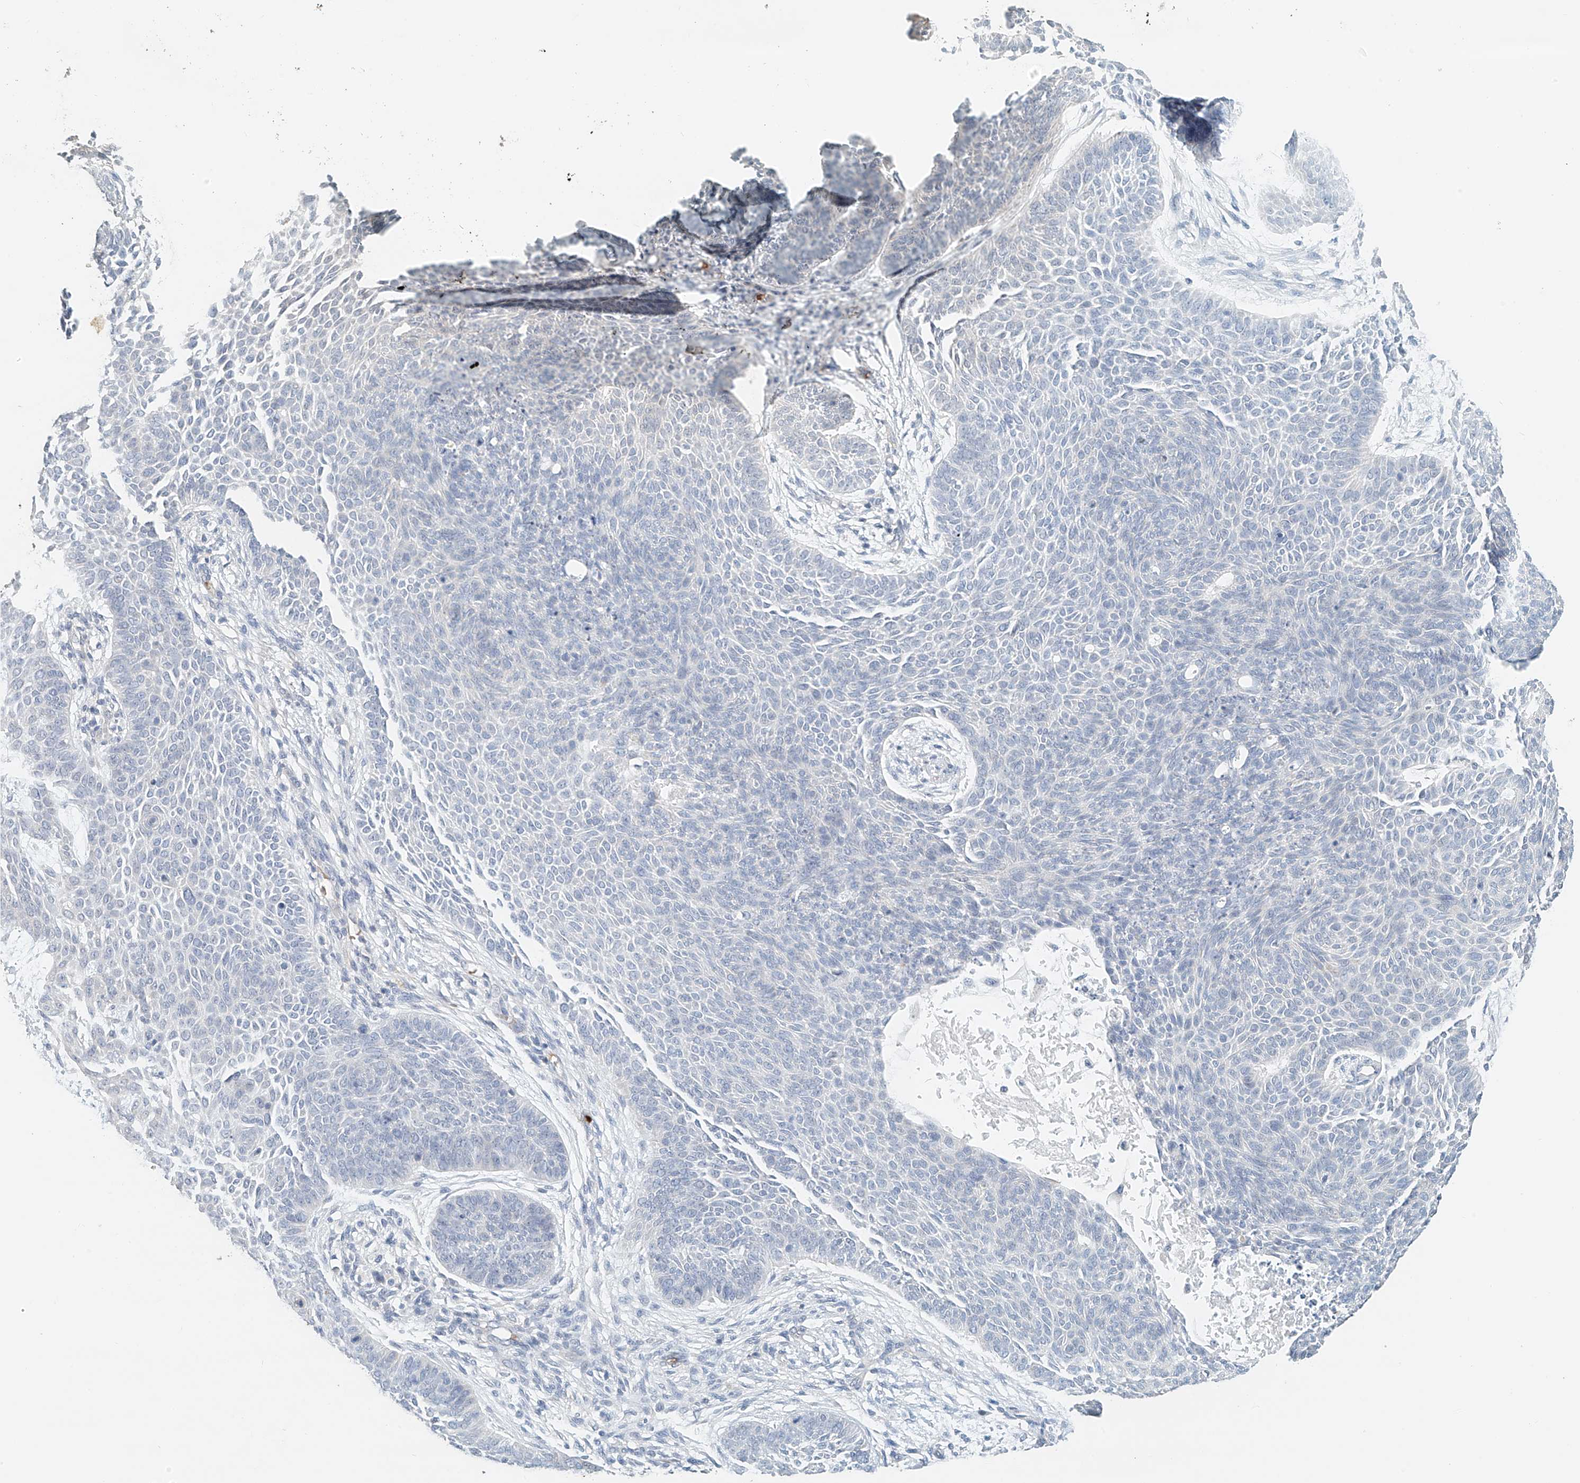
{"staining": {"intensity": "negative", "quantity": "none", "location": "none"}, "tissue": "skin cancer", "cell_type": "Tumor cells", "image_type": "cancer", "snomed": [{"axis": "morphology", "description": "Basal cell carcinoma"}, {"axis": "topography", "description": "Skin"}], "caption": "Skin cancer stained for a protein using immunohistochemistry demonstrates no staining tumor cells.", "gene": "RCAN3", "patient": {"sex": "male", "age": 85}}